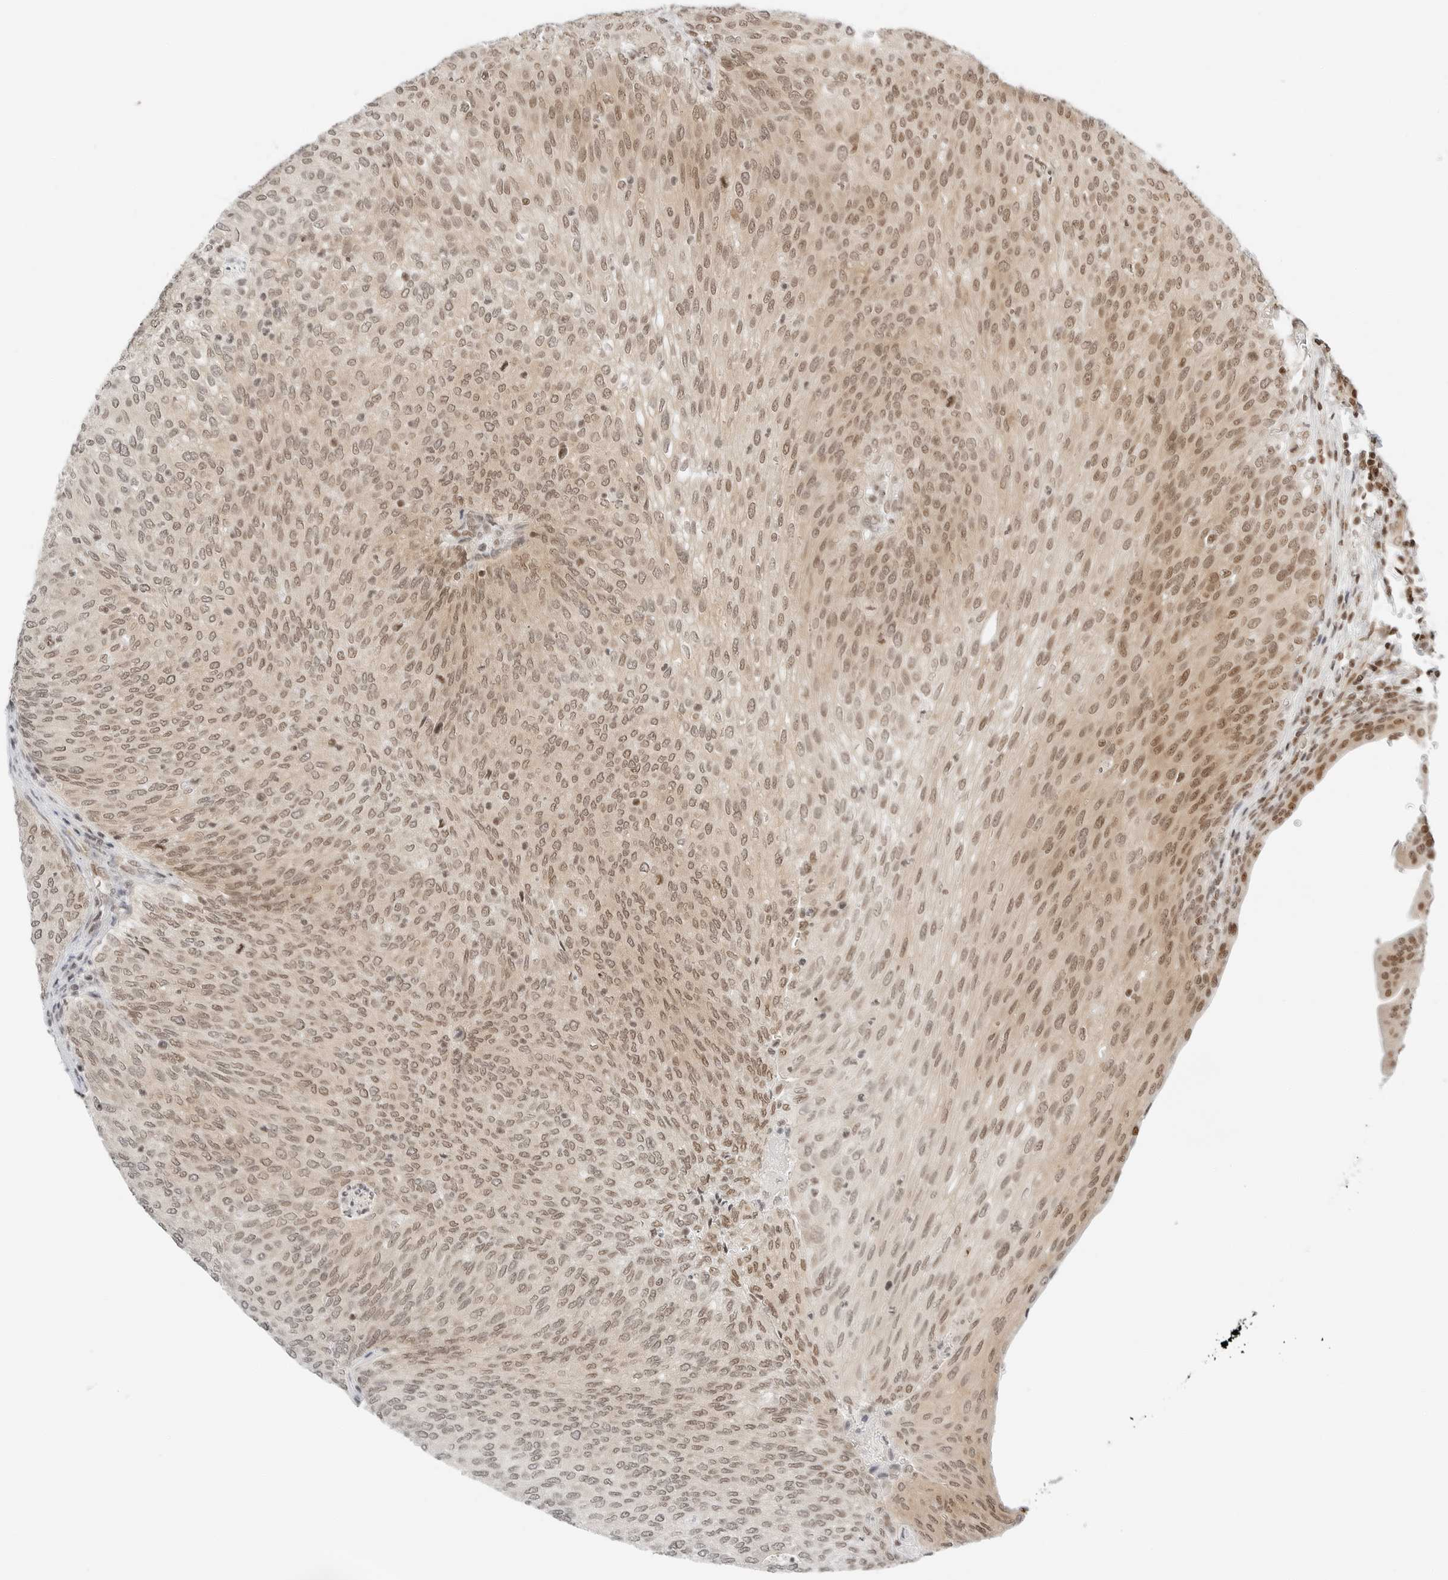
{"staining": {"intensity": "moderate", "quantity": ">75%", "location": "nuclear"}, "tissue": "urothelial cancer", "cell_type": "Tumor cells", "image_type": "cancer", "snomed": [{"axis": "morphology", "description": "Urothelial carcinoma, Low grade"}, {"axis": "topography", "description": "Urinary bladder"}], "caption": "The histopathology image reveals staining of urothelial carcinoma (low-grade), revealing moderate nuclear protein positivity (brown color) within tumor cells.", "gene": "CRTC2", "patient": {"sex": "female", "age": 79}}